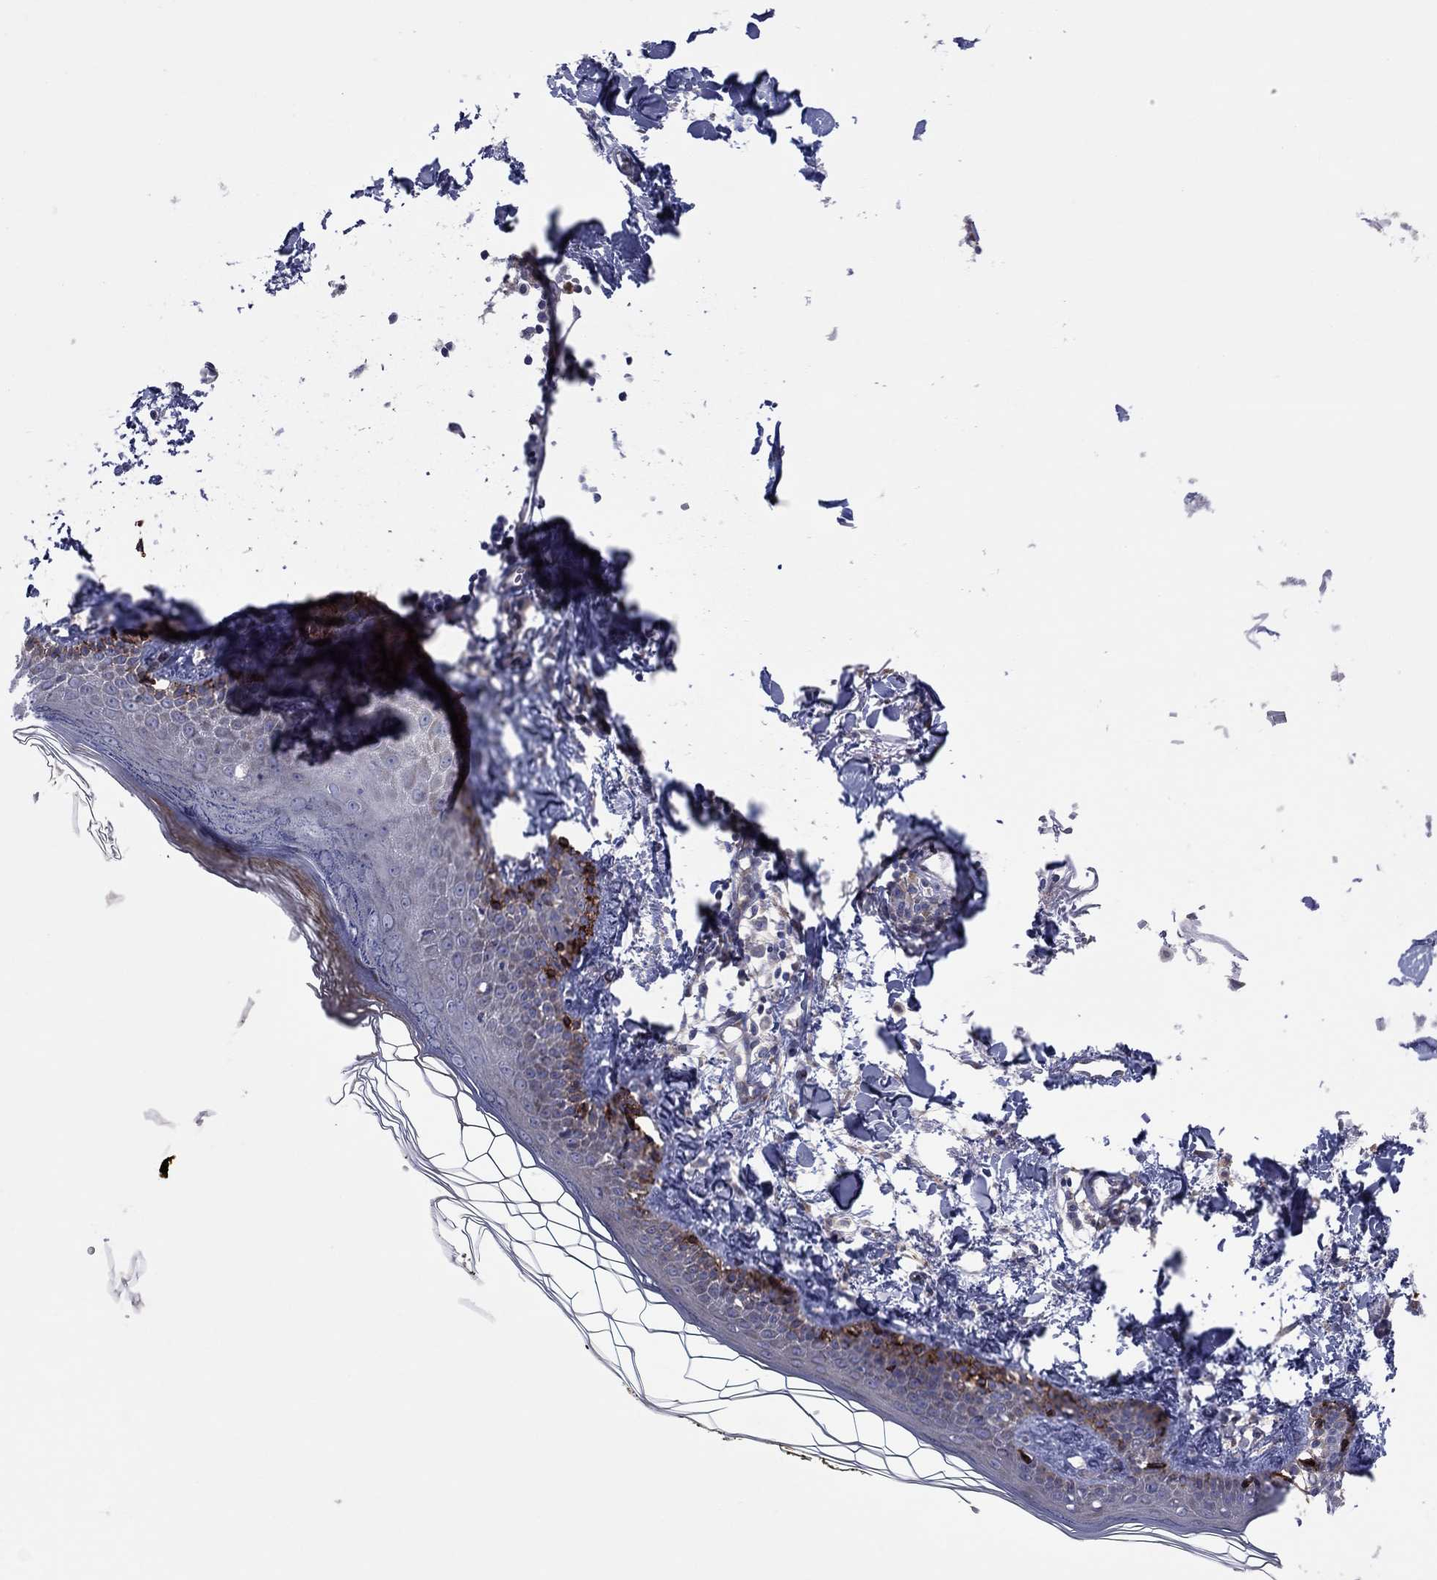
{"staining": {"intensity": "negative", "quantity": "none", "location": "none"}, "tissue": "skin", "cell_type": "Fibroblasts", "image_type": "normal", "snomed": [{"axis": "morphology", "description": "Normal tissue, NOS"}, {"axis": "topography", "description": "Skin"}], "caption": "Skin was stained to show a protein in brown. There is no significant positivity in fibroblasts. (DAB immunohistochemistry (IHC) with hematoxylin counter stain).", "gene": "GPR155", "patient": {"sex": "male", "age": 76}}